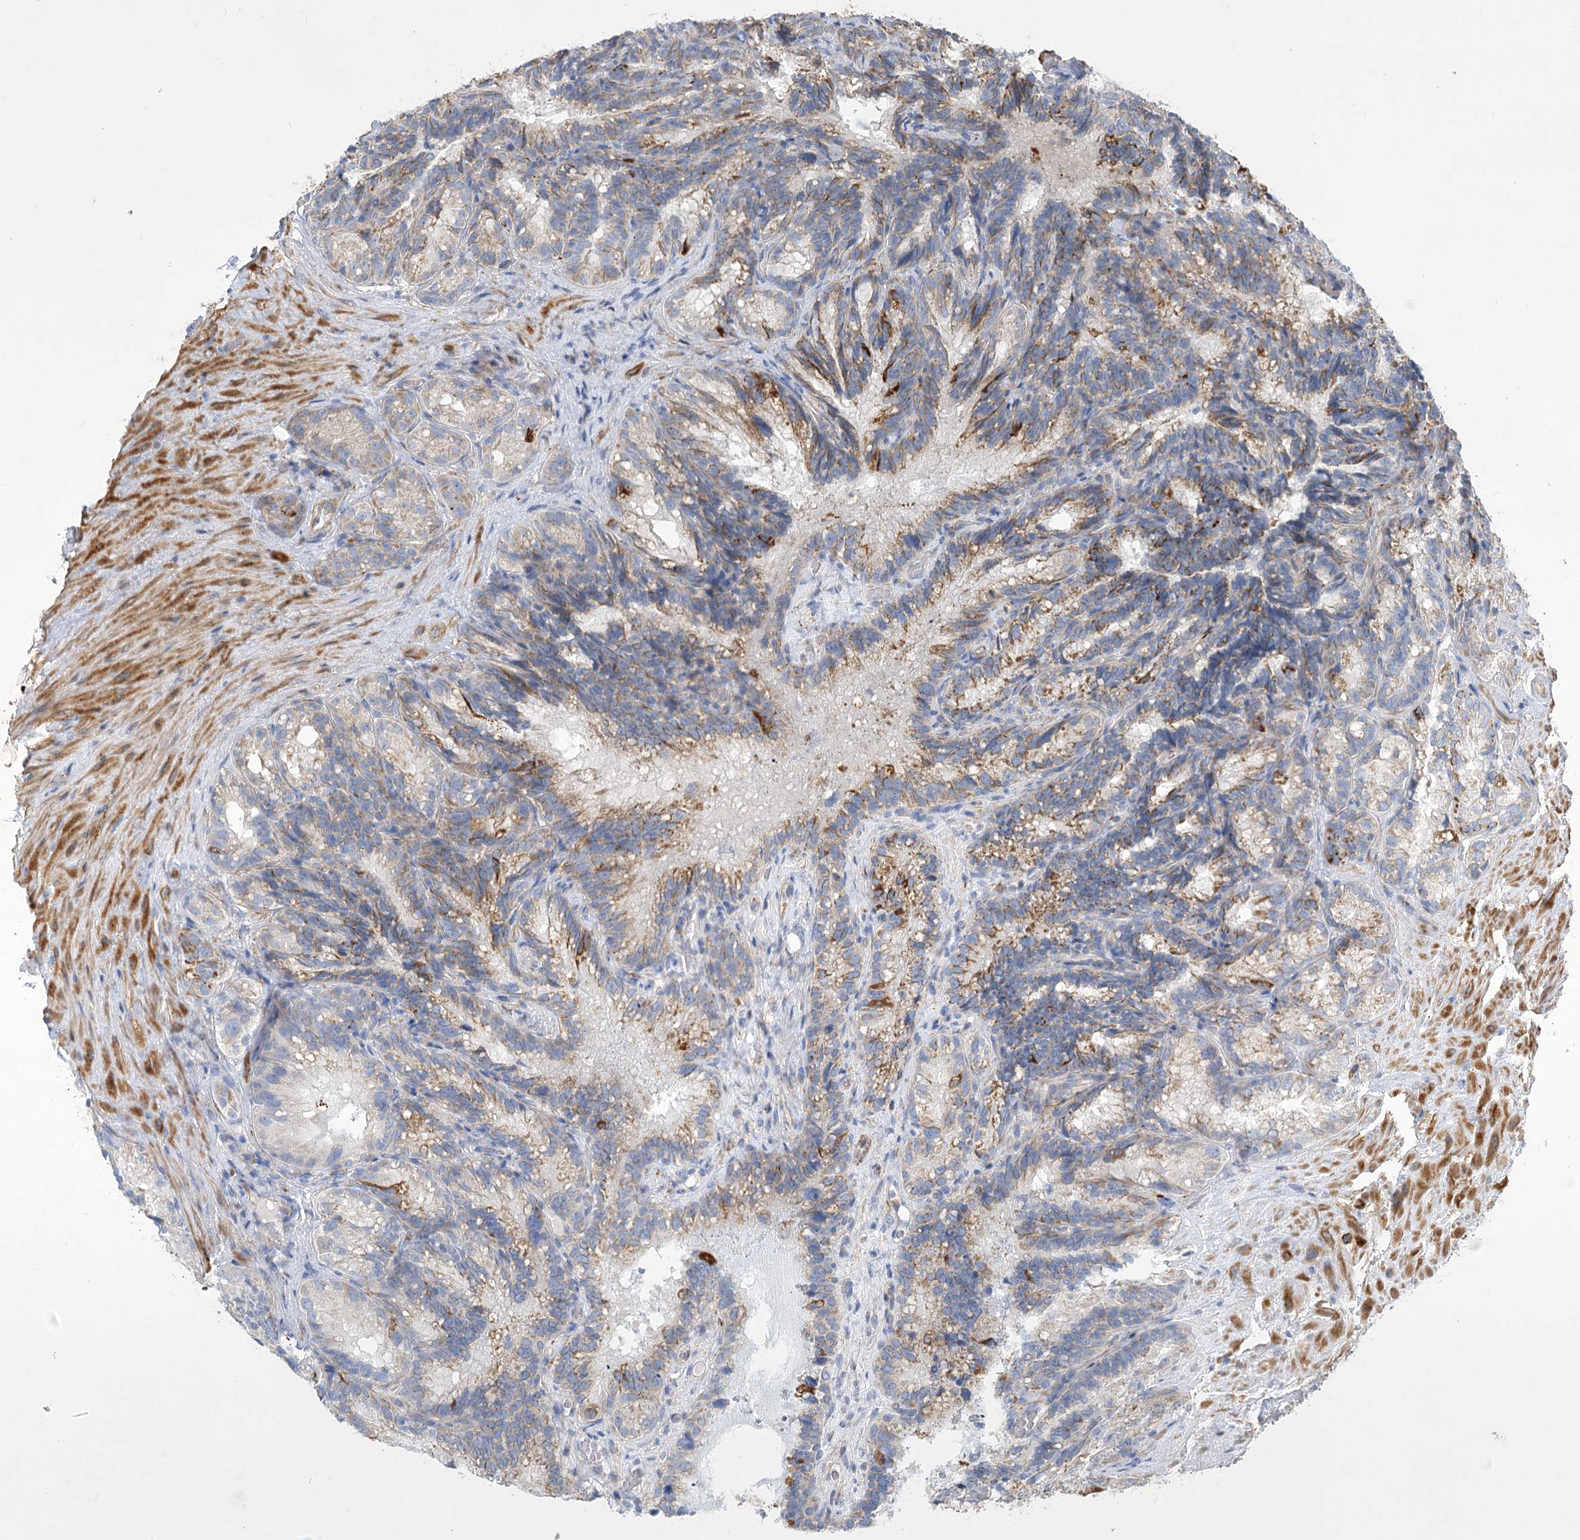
{"staining": {"intensity": "moderate", "quantity": "25%-75%", "location": "cytoplasmic/membranous"}, "tissue": "seminal vesicle", "cell_type": "Glandular cells", "image_type": "normal", "snomed": [{"axis": "morphology", "description": "Normal tissue, NOS"}, {"axis": "topography", "description": "Seminal veicle"}], "caption": "Protein expression analysis of benign seminal vesicle shows moderate cytoplasmic/membranous positivity in about 25%-75% of glandular cells. (DAB IHC, brown staining for protein, blue staining for nuclei).", "gene": "DHTKD1", "patient": {"sex": "male", "age": 60}}